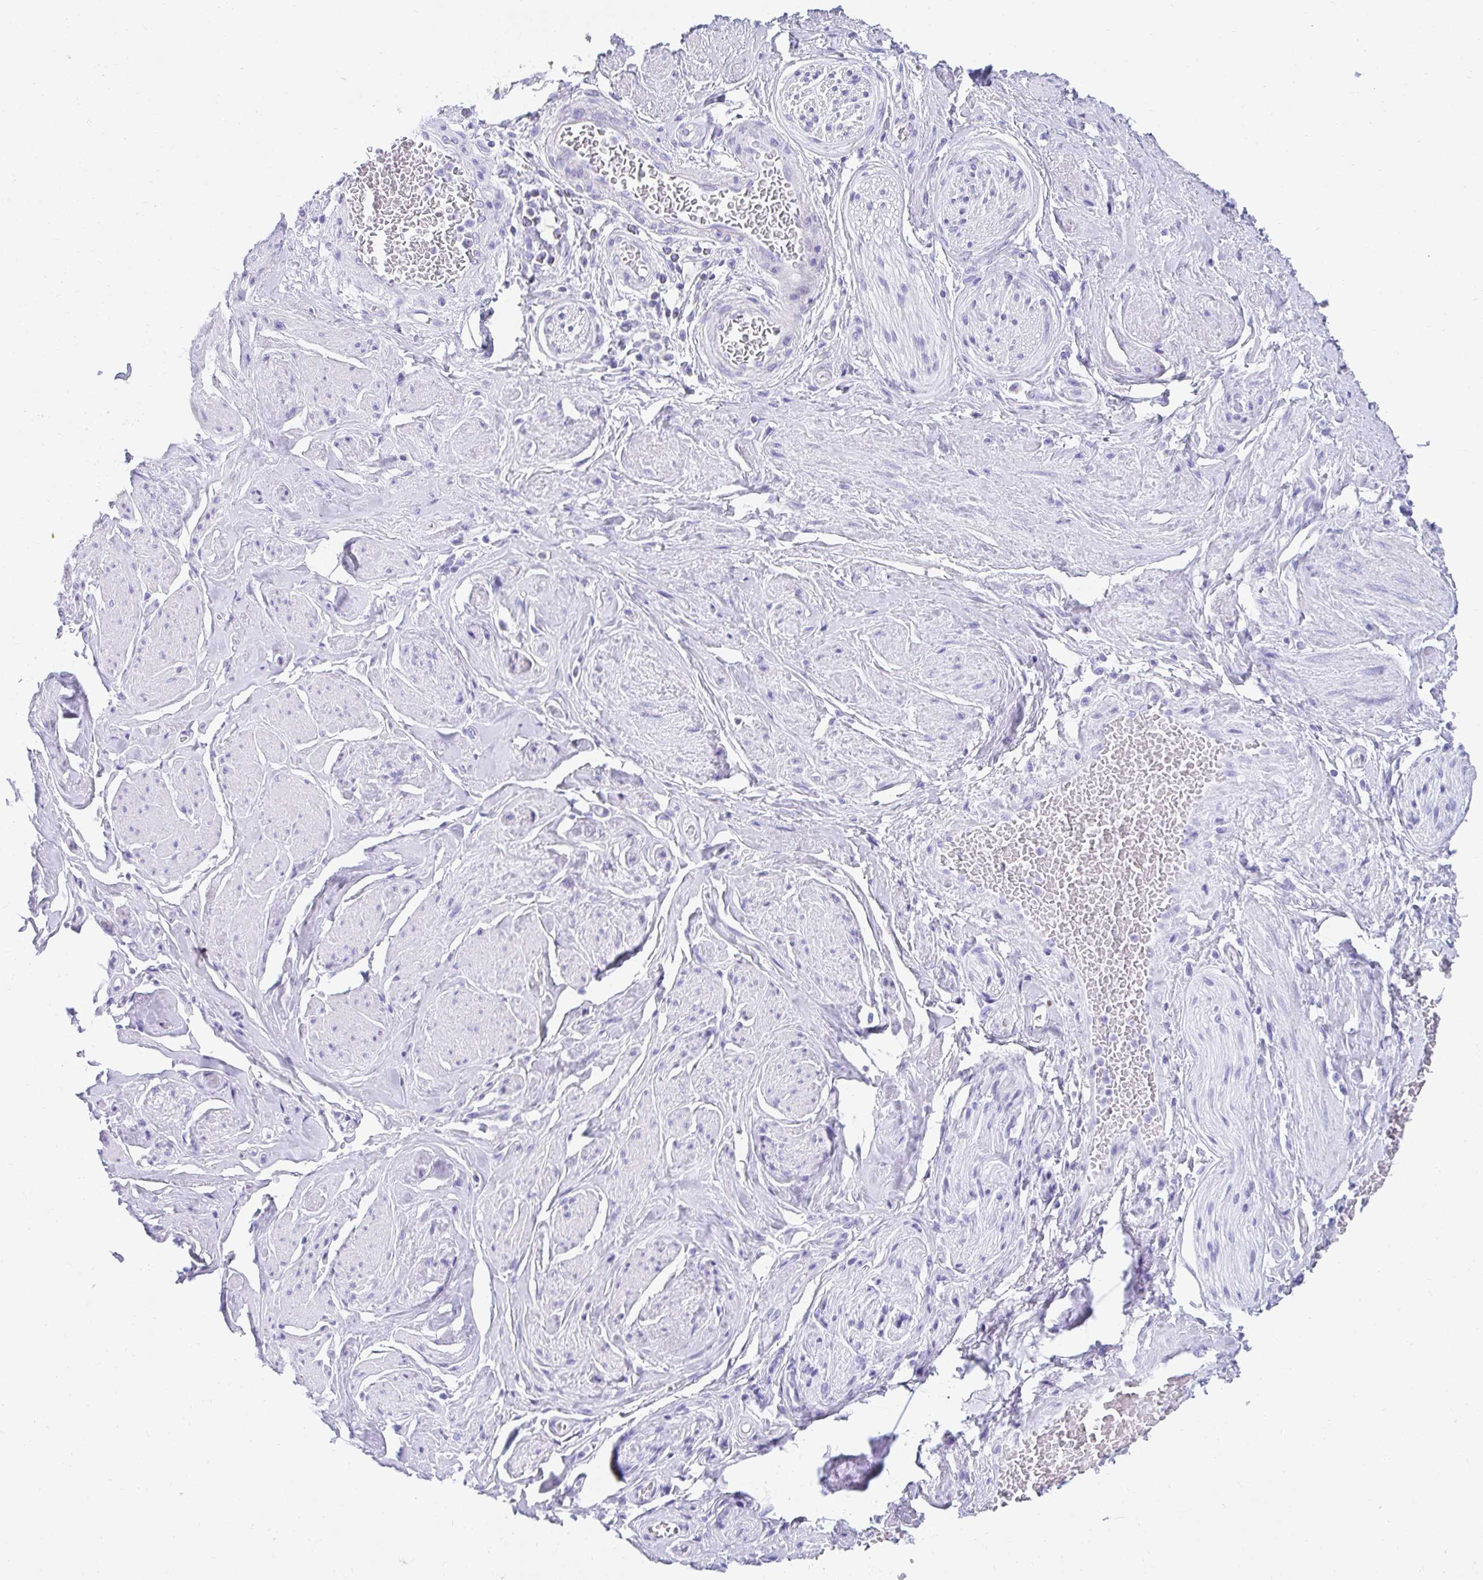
{"staining": {"intensity": "negative", "quantity": "none", "location": "none"}, "tissue": "adipose tissue", "cell_type": "Adipocytes", "image_type": "normal", "snomed": [{"axis": "morphology", "description": "Normal tissue, NOS"}, {"axis": "topography", "description": "Vagina"}, {"axis": "topography", "description": "Peripheral nerve tissue"}], "caption": "Unremarkable adipose tissue was stained to show a protein in brown. There is no significant positivity in adipocytes. (DAB (3,3'-diaminobenzidine) IHC, high magnification).", "gene": "PC", "patient": {"sex": "female", "age": 71}}